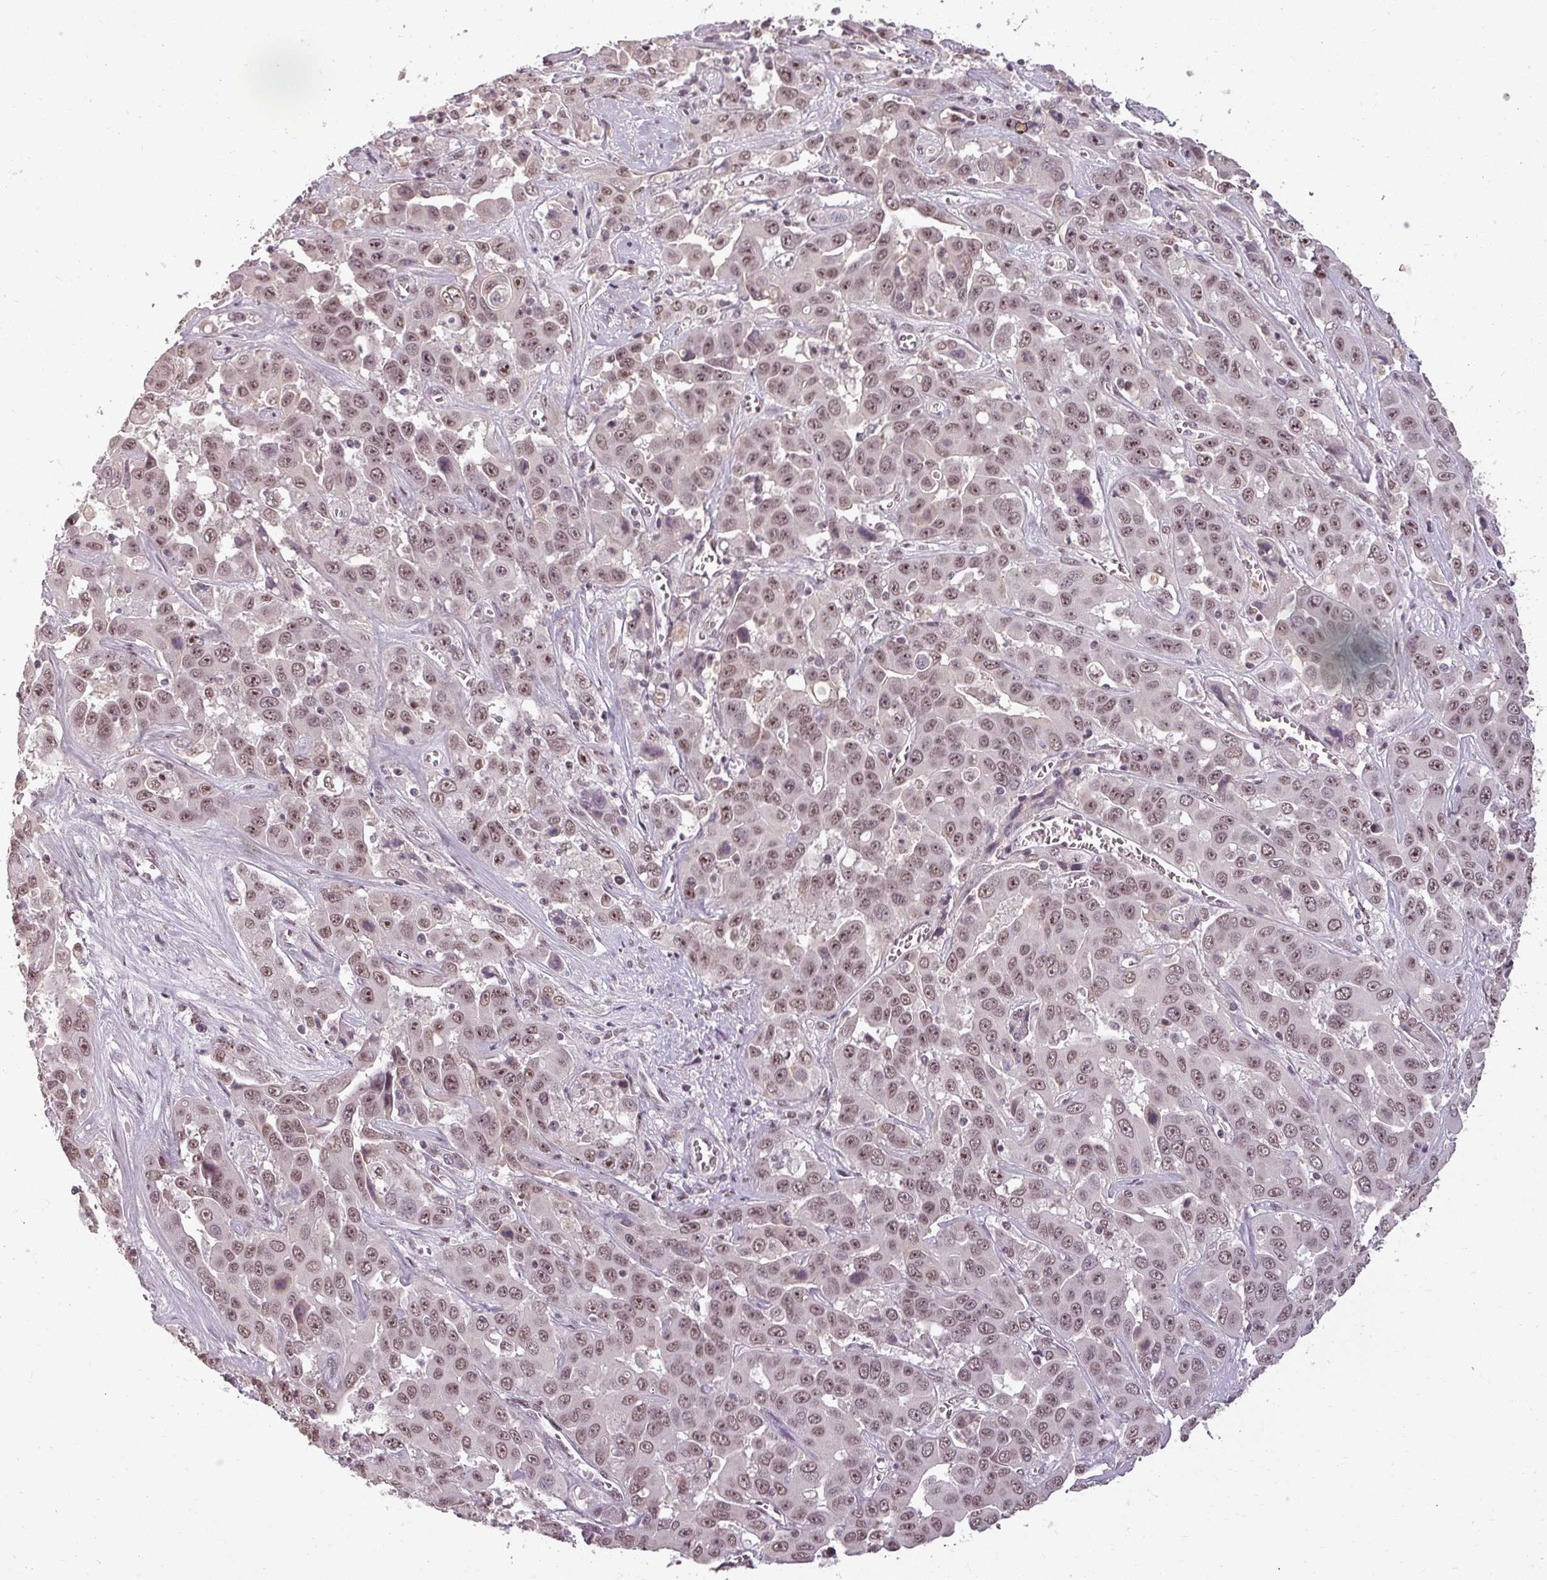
{"staining": {"intensity": "moderate", "quantity": ">75%", "location": "nuclear"}, "tissue": "liver cancer", "cell_type": "Tumor cells", "image_type": "cancer", "snomed": [{"axis": "morphology", "description": "Cholangiocarcinoma"}, {"axis": "topography", "description": "Liver"}], "caption": "Immunohistochemical staining of cholangiocarcinoma (liver) displays medium levels of moderate nuclear protein expression in about >75% of tumor cells.", "gene": "BCAS3", "patient": {"sex": "female", "age": 52}}